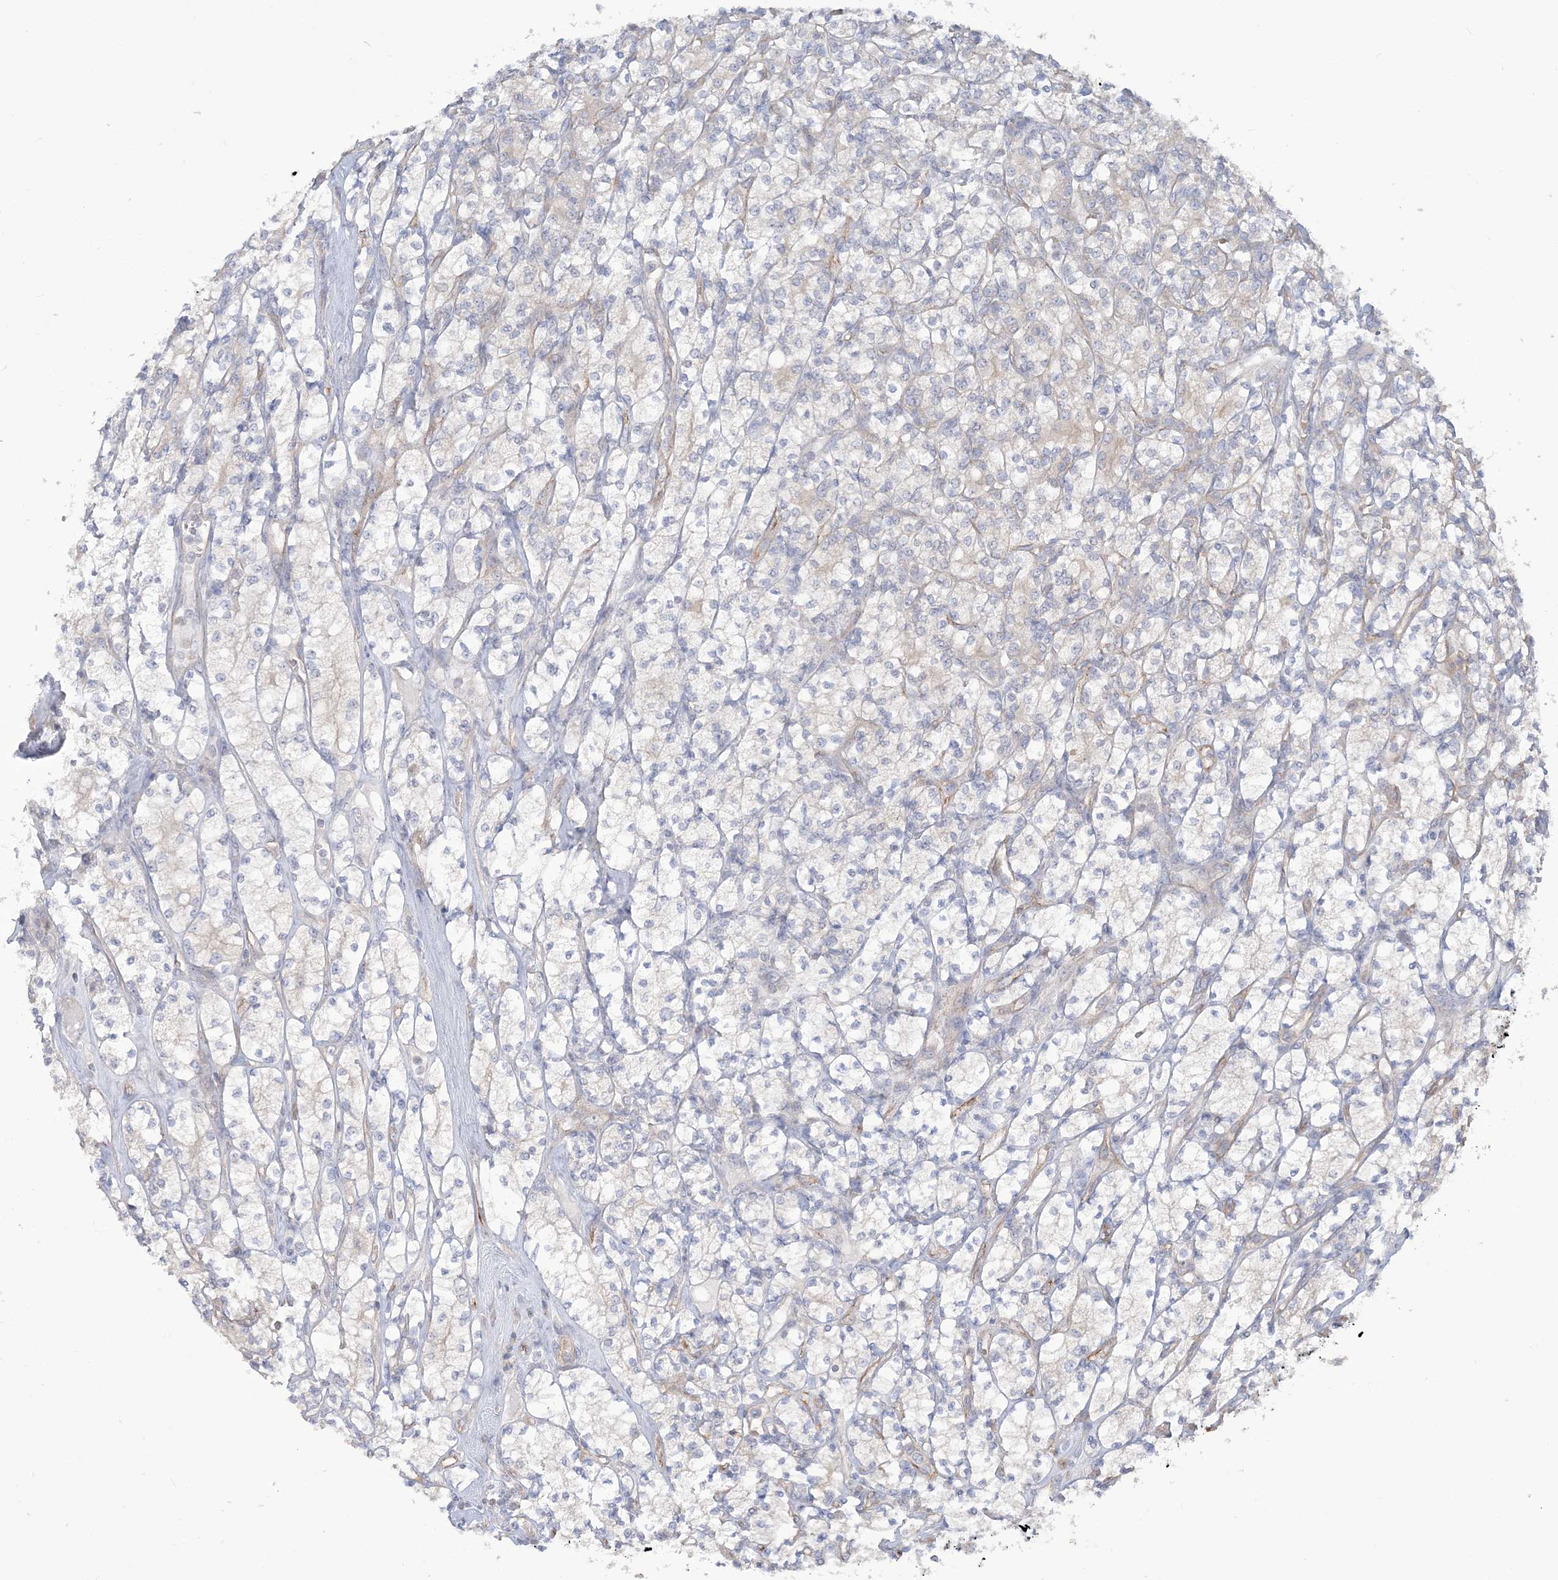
{"staining": {"intensity": "negative", "quantity": "none", "location": "none"}, "tissue": "renal cancer", "cell_type": "Tumor cells", "image_type": "cancer", "snomed": [{"axis": "morphology", "description": "Adenocarcinoma, NOS"}, {"axis": "topography", "description": "Kidney"}], "caption": "Adenocarcinoma (renal) was stained to show a protein in brown. There is no significant staining in tumor cells.", "gene": "FARSB", "patient": {"sex": "male", "age": 77}}